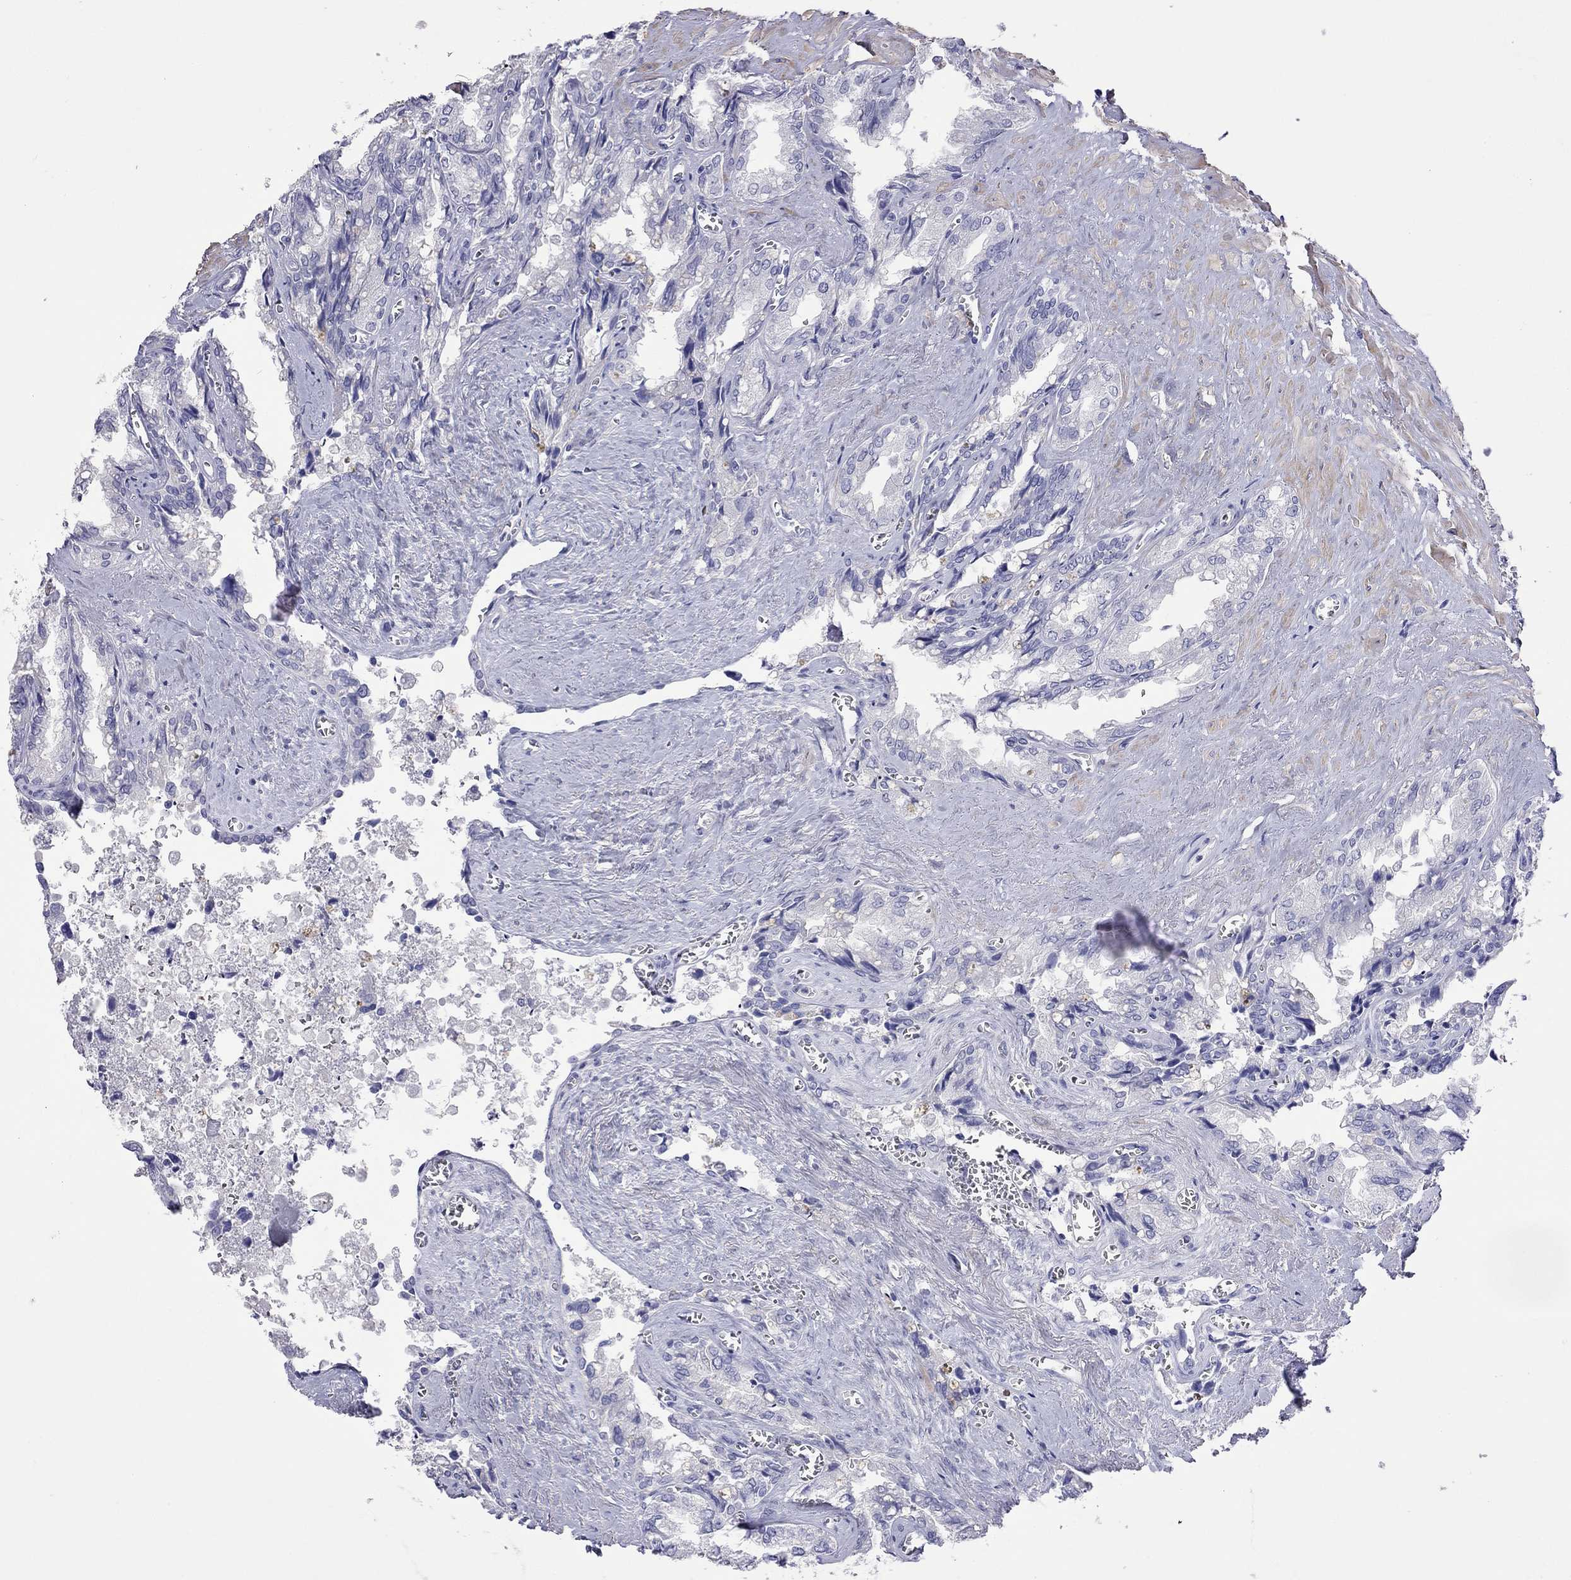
{"staining": {"intensity": "negative", "quantity": "none", "location": "none"}, "tissue": "seminal vesicle", "cell_type": "Glandular cells", "image_type": "normal", "snomed": [{"axis": "morphology", "description": "Normal tissue, NOS"}, {"axis": "topography", "description": "Seminal veicle"}], "caption": "An IHC photomicrograph of benign seminal vesicle is shown. There is no staining in glandular cells of seminal vesicle. (Immunohistochemistry, brightfield microscopy, high magnification).", "gene": "KIAA2012", "patient": {"sex": "male", "age": 67}}